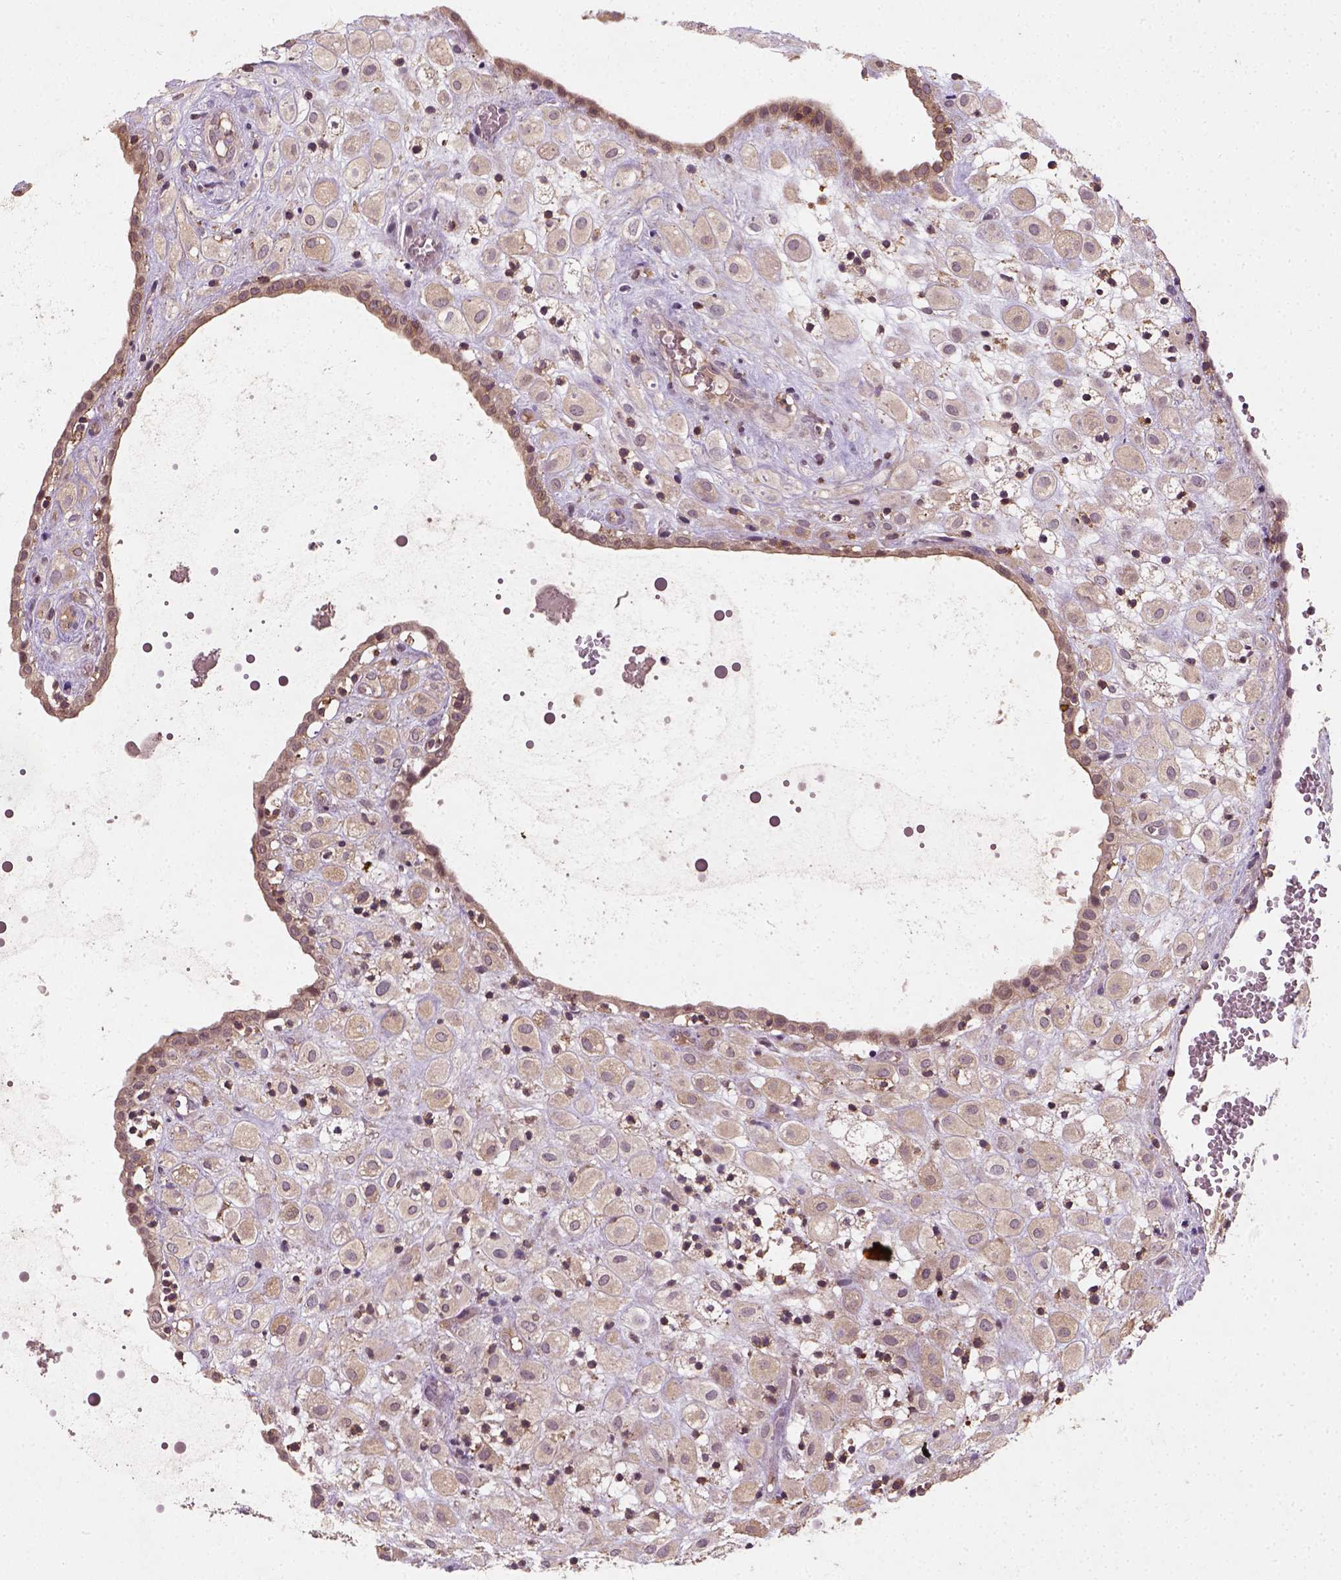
{"staining": {"intensity": "negative", "quantity": "none", "location": "none"}, "tissue": "placenta", "cell_type": "Decidual cells", "image_type": "normal", "snomed": [{"axis": "morphology", "description": "Normal tissue, NOS"}, {"axis": "topography", "description": "Placenta"}], "caption": "IHC micrograph of unremarkable placenta stained for a protein (brown), which shows no positivity in decidual cells.", "gene": "CAMKK1", "patient": {"sex": "female", "age": 24}}